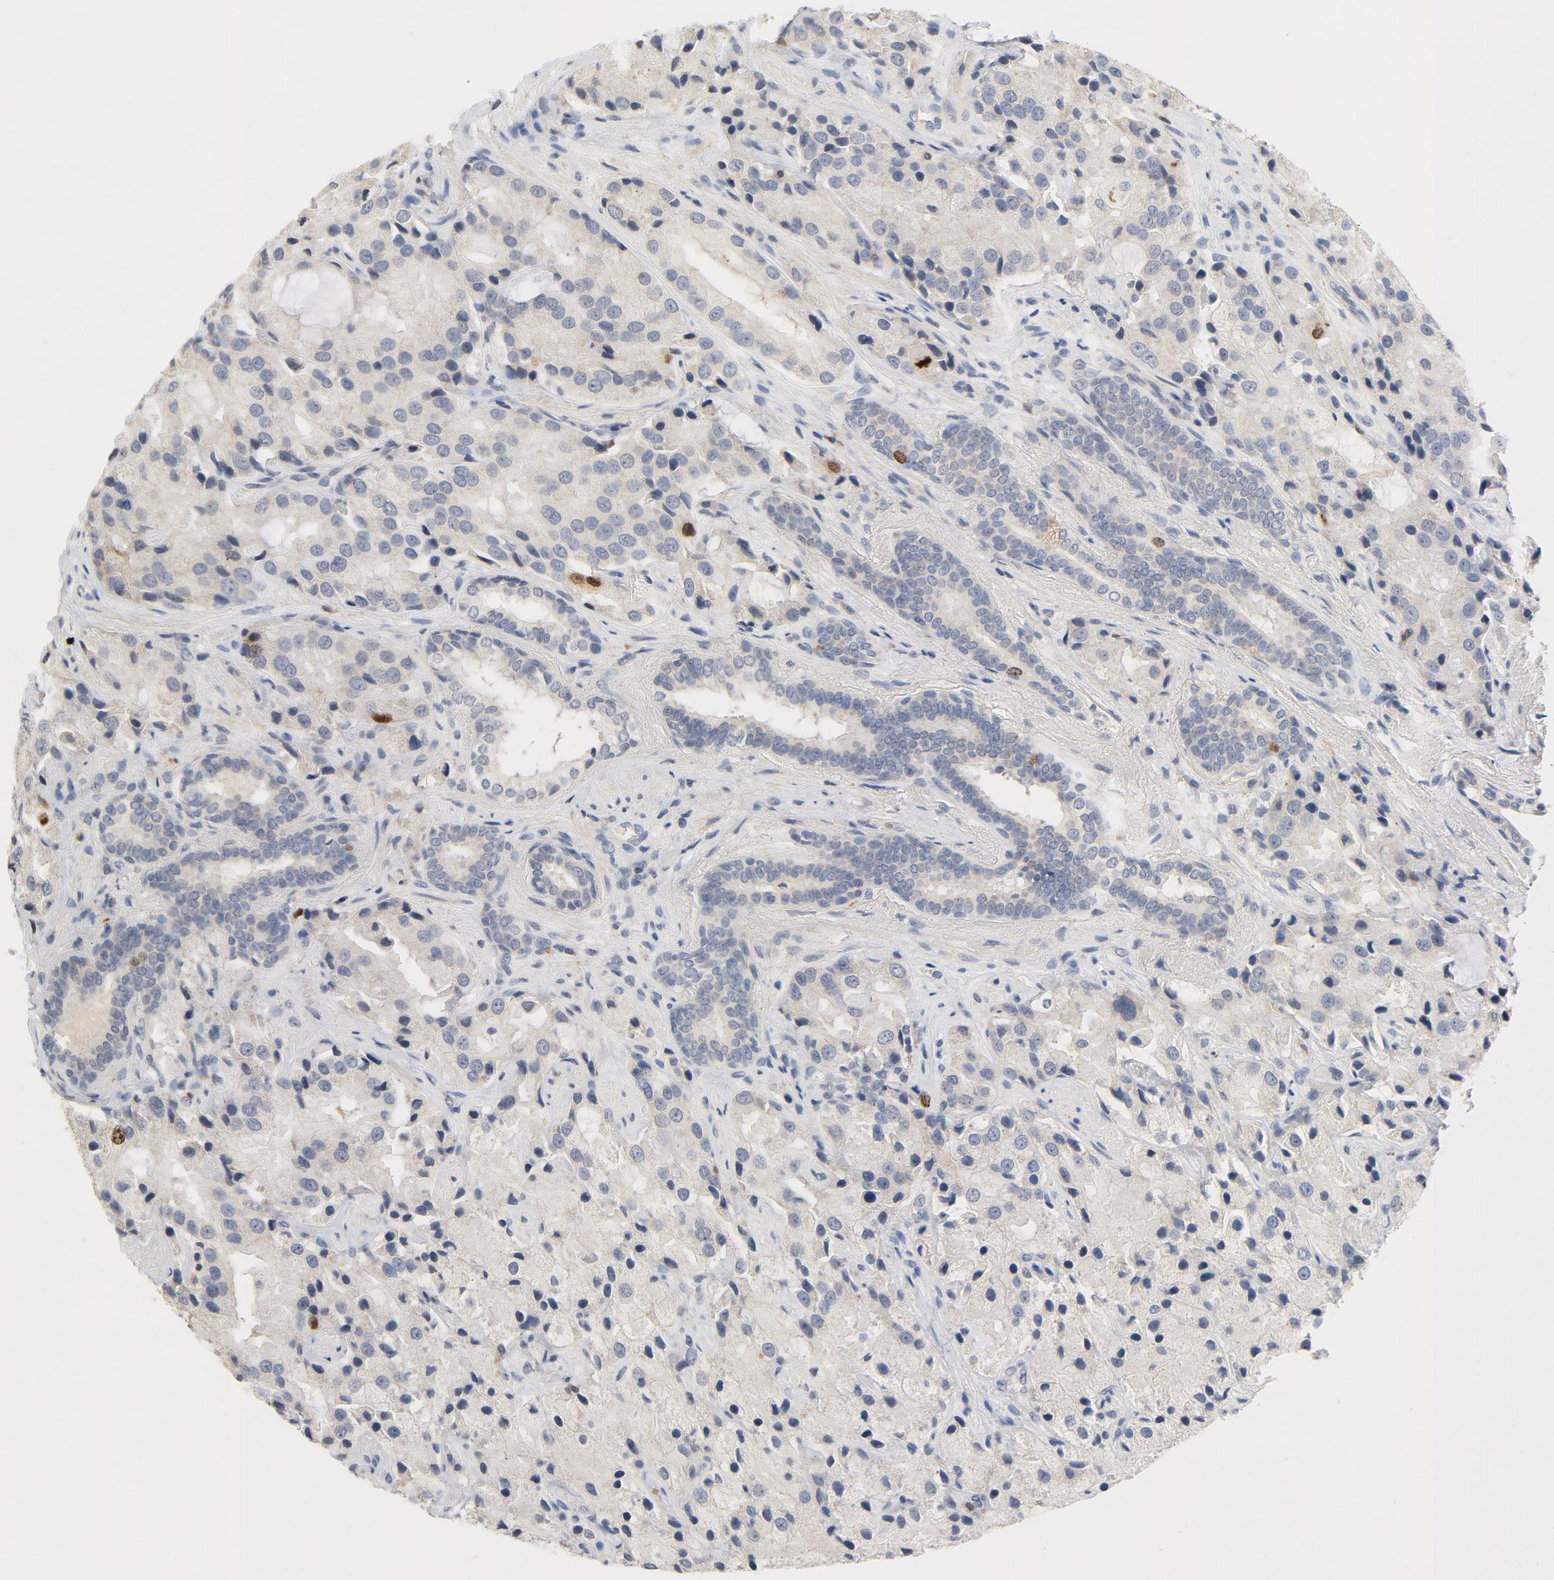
{"staining": {"intensity": "moderate", "quantity": "<25%", "location": "nuclear"}, "tissue": "prostate cancer", "cell_type": "Tumor cells", "image_type": "cancer", "snomed": [{"axis": "morphology", "description": "Adenocarcinoma, High grade"}, {"axis": "topography", "description": "Prostate"}], "caption": "This is a micrograph of immunohistochemistry (IHC) staining of high-grade adenocarcinoma (prostate), which shows moderate staining in the nuclear of tumor cells.", "gene": "BIRC5", "patient": {"sex": "male", "age": 70}}